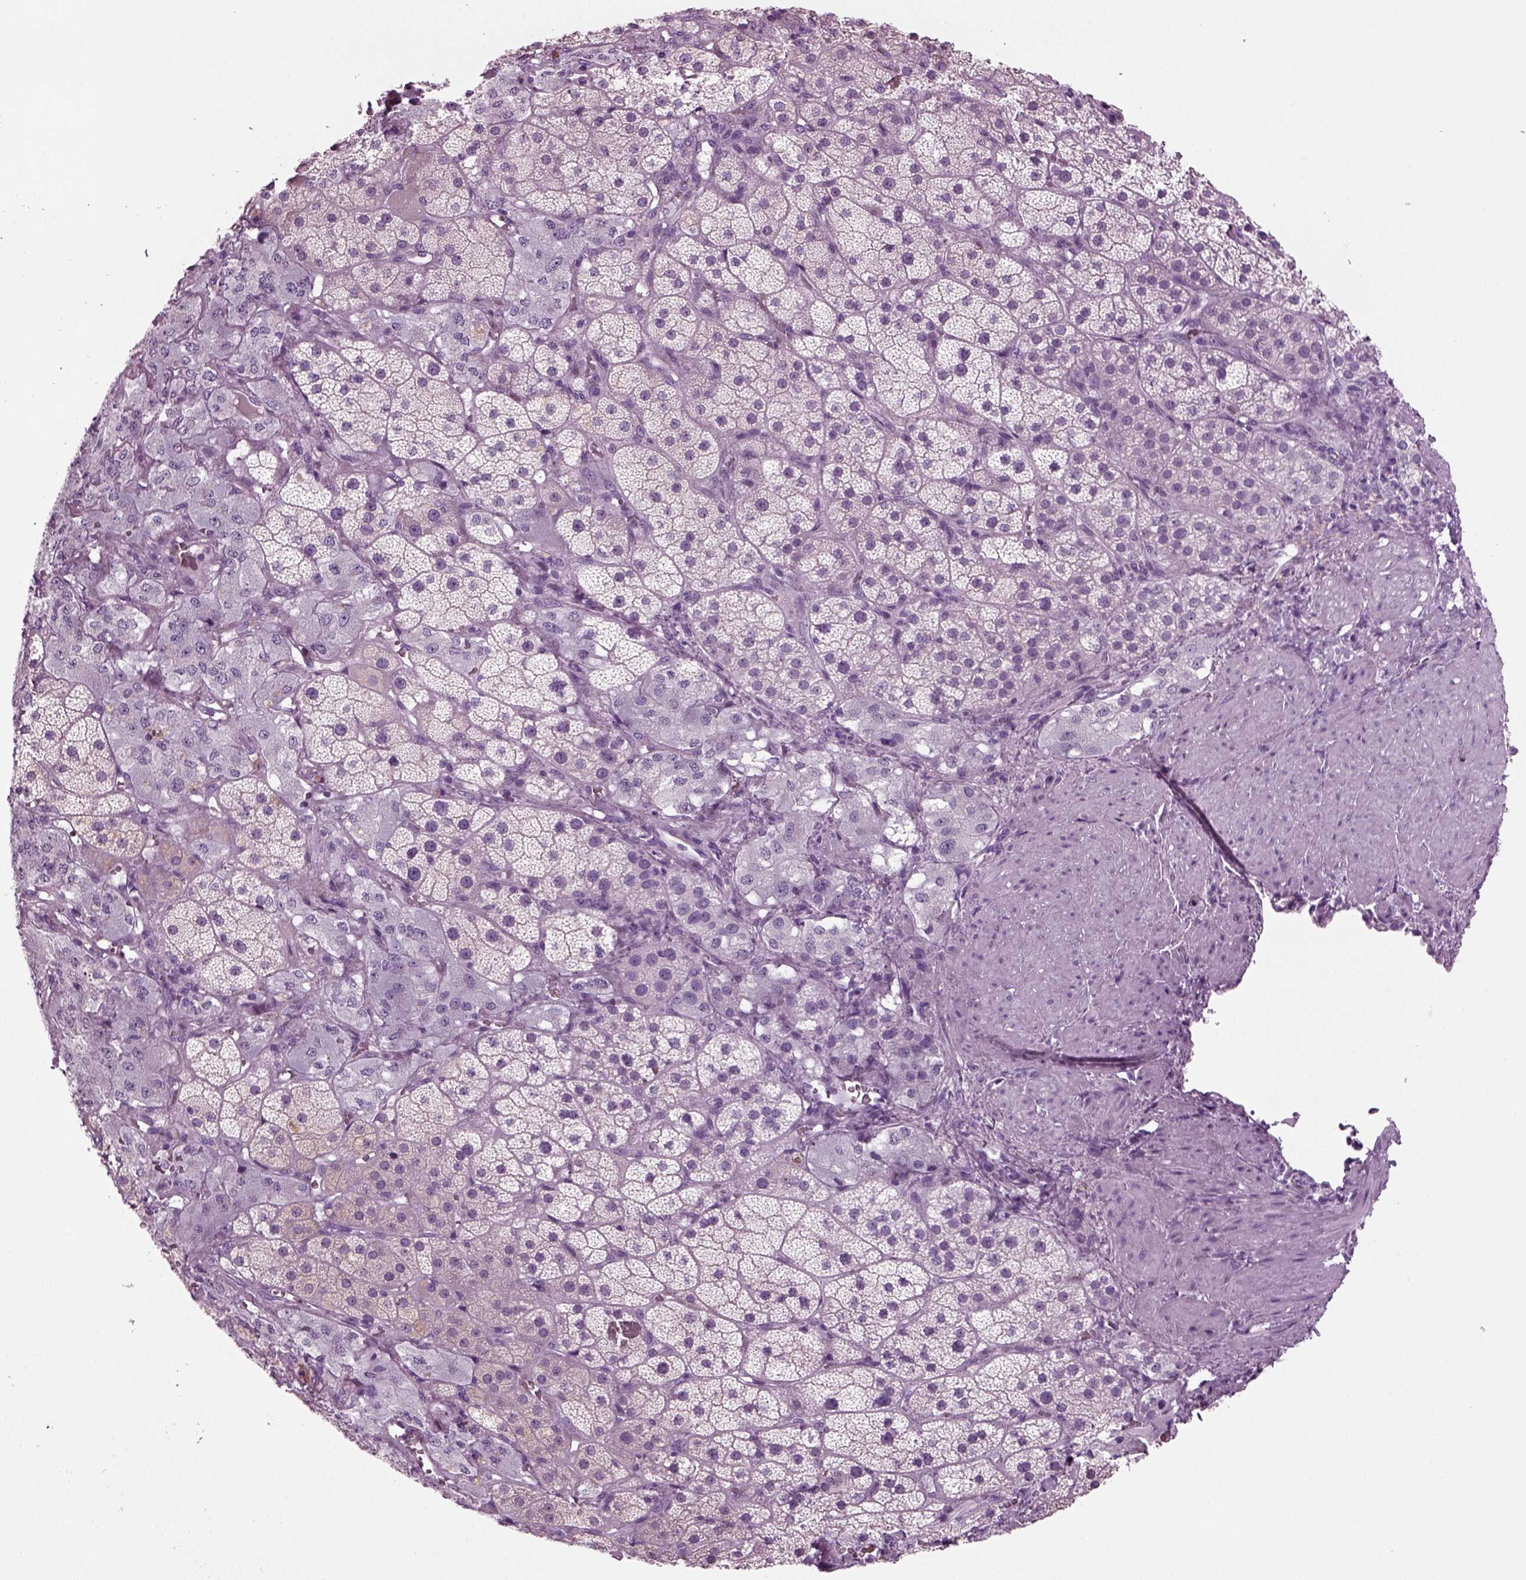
{"staining": {"intensity": "negative", "quantity": "none", "location": "none"}, "tissue": "adrenal gland", "cell_type": "Glandular cells", "image_type": "normal", "snomed": [{"axis": "morphology", "description": "Normal tissue, NOS"}, {"axis": "topography", "description": "Adrenal gland"}], "caption": "A micrograph of human adrenal gland is negative for staining in glandular cells. The staining is performed using DAB brown chromogen with nuclei counter-stained in using hematoxylin.", "gene": "CRABP1", "patient": {"sex": "male", "age": 57}}